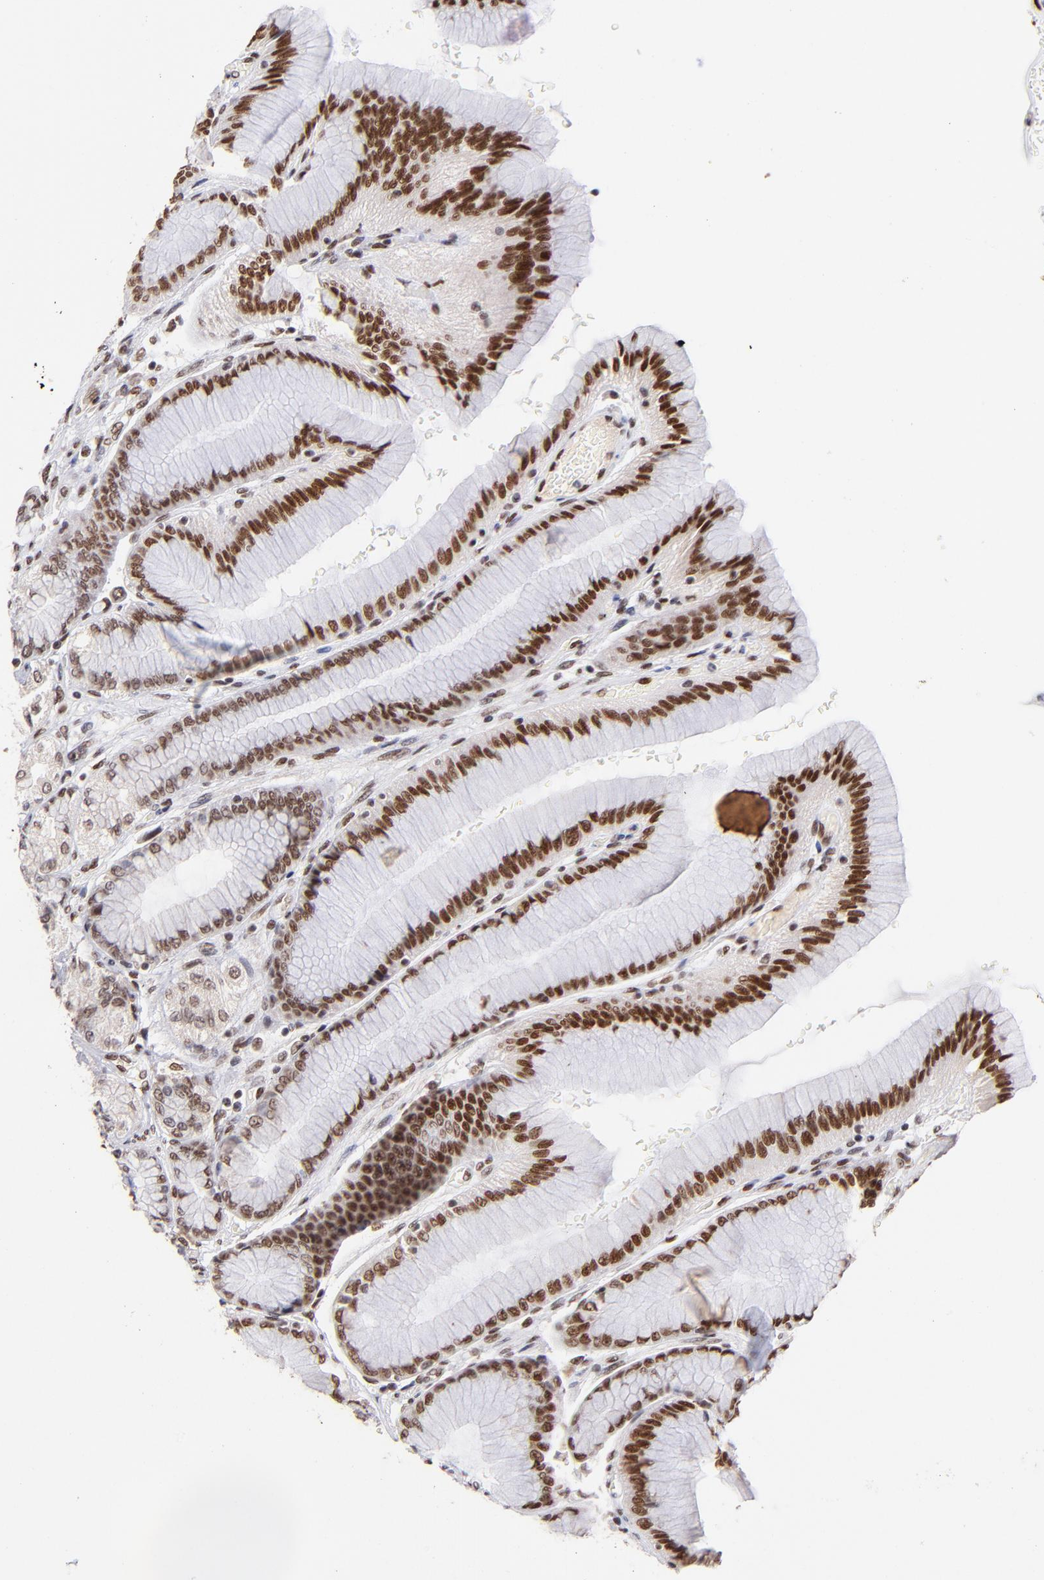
{"staining": {"intensity": "strong", "quantity": ">75%", "location": "nuclear"}, "tissue": "stomach", "cell_type": "Glandular cells", "image_type": "normal", "snomed": [{"axis": "morphology", "description": "Normal tissue, NOS"}, {"axis": "morphology", "description": "Adenocarcinoma, NOS"}, {"axis": "topography", "description": "Stomach"}, {"axis": "topography", "description": "Stomach, lower"}], "caption": "Normal stomach shows strong nuclear expression in about >75% of glandular cells Nuclei are stained in blue..", "gene": "MIDEAS", "patient": {"sex": "female", "age": 65}}